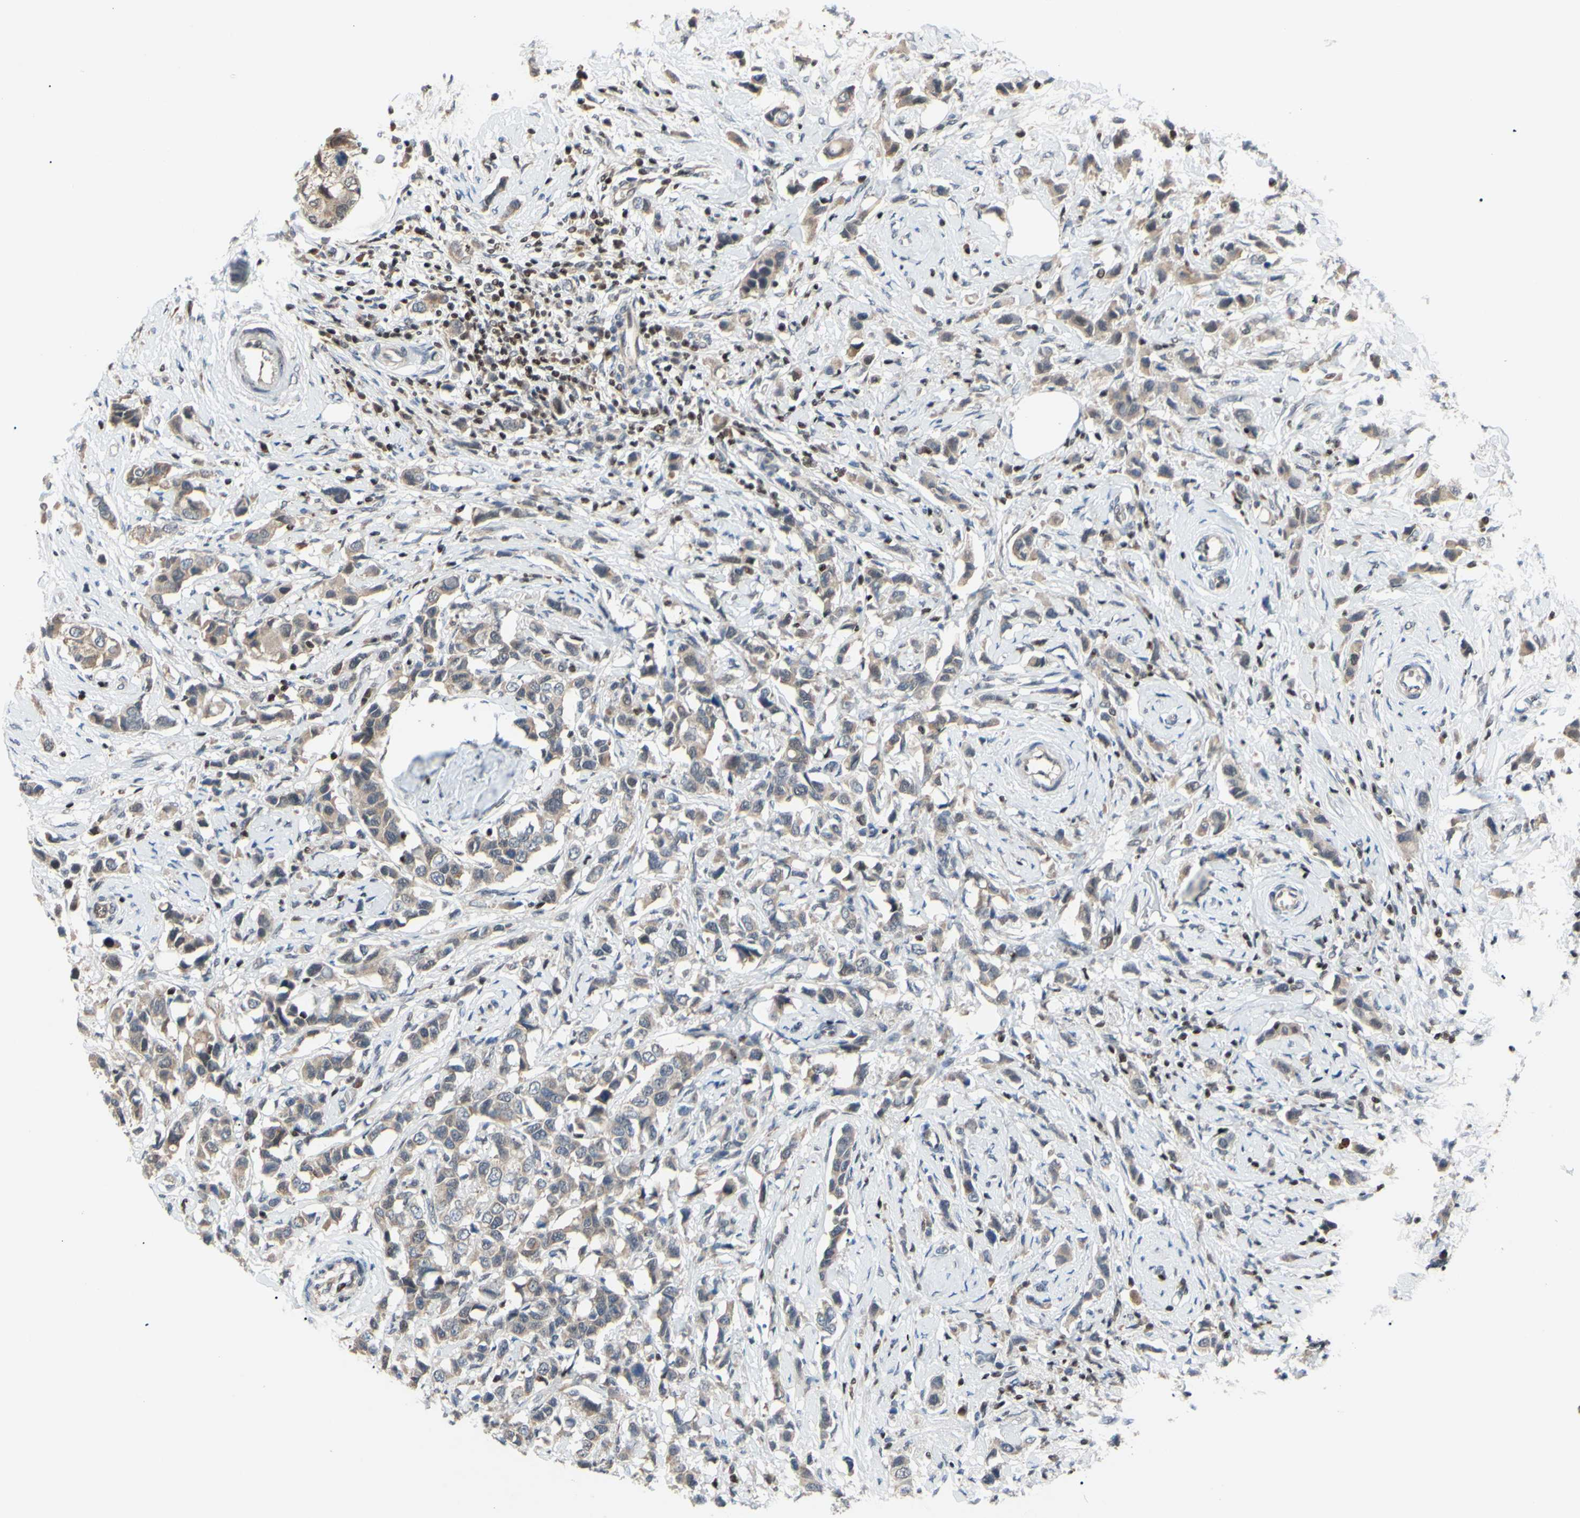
{"staining": {"intensity": "weak", "quantity": ">75%", "location": "cytoplasmic/membranous"}, "tissue": "breast cancer", "cell_type": "Tumor cells", "image_type": "cancer", "snomed": [{"axis": "morphology", "description": "Normal tissue, NOS"}, {"axis": "morphology", "description": "Duct carcinoma"}, {"axis": "topography", "description": "Breast"}], "caption": "Brown immunohistochemical staining in breast cancer (infiltrating ductal carcinoma) exhibits weak cytoplasmic/membranous positivity in approximately >75% of tumor cells.", "gene": "SP4", "patient": {"sex": "female", "age": 50}}